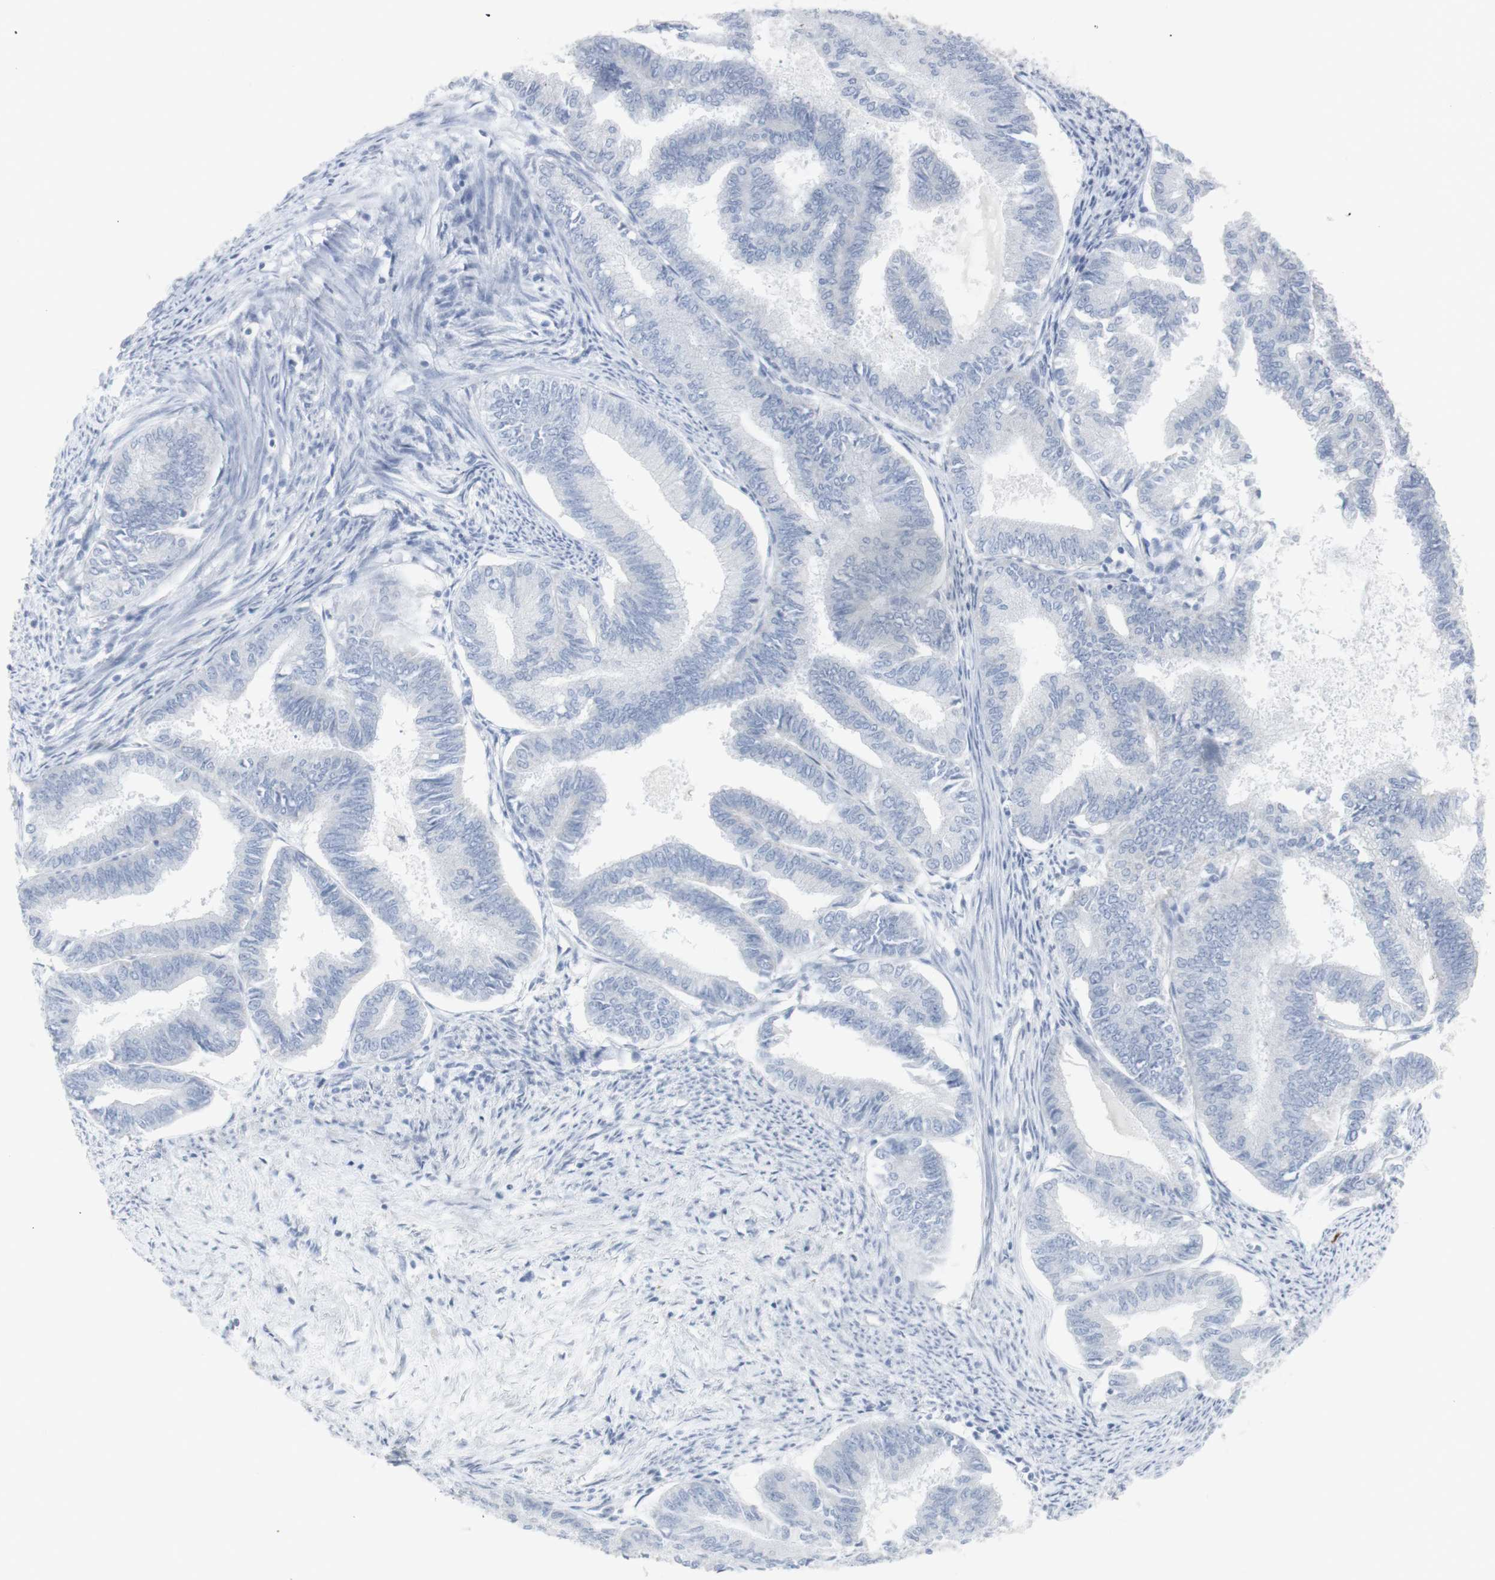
{"staining": {"intensity": "negative", "quantity": "none", "location": "none"}, "tissue": "endometrial cancer", "cell_type": "Tumor cells", "image_type": "cancer", "snomed": [{"axis": "morphology", "description": "Adenocarcinoma, NOS"}, {"axis": "topography", "description": "Endometrium"}], "caption": "Endometrial cancer (adenocarcinoma) was stained to show a protein in brown. There is no significant staining in tumor cells. The staining is performed using DAB (3,3'-diaminobenzidine) brown chromogen with nuclei counter-stained in using hematoxylin.", "gene": "ENSG00000198211", "patient": {"sex": "female", "age": 86}}